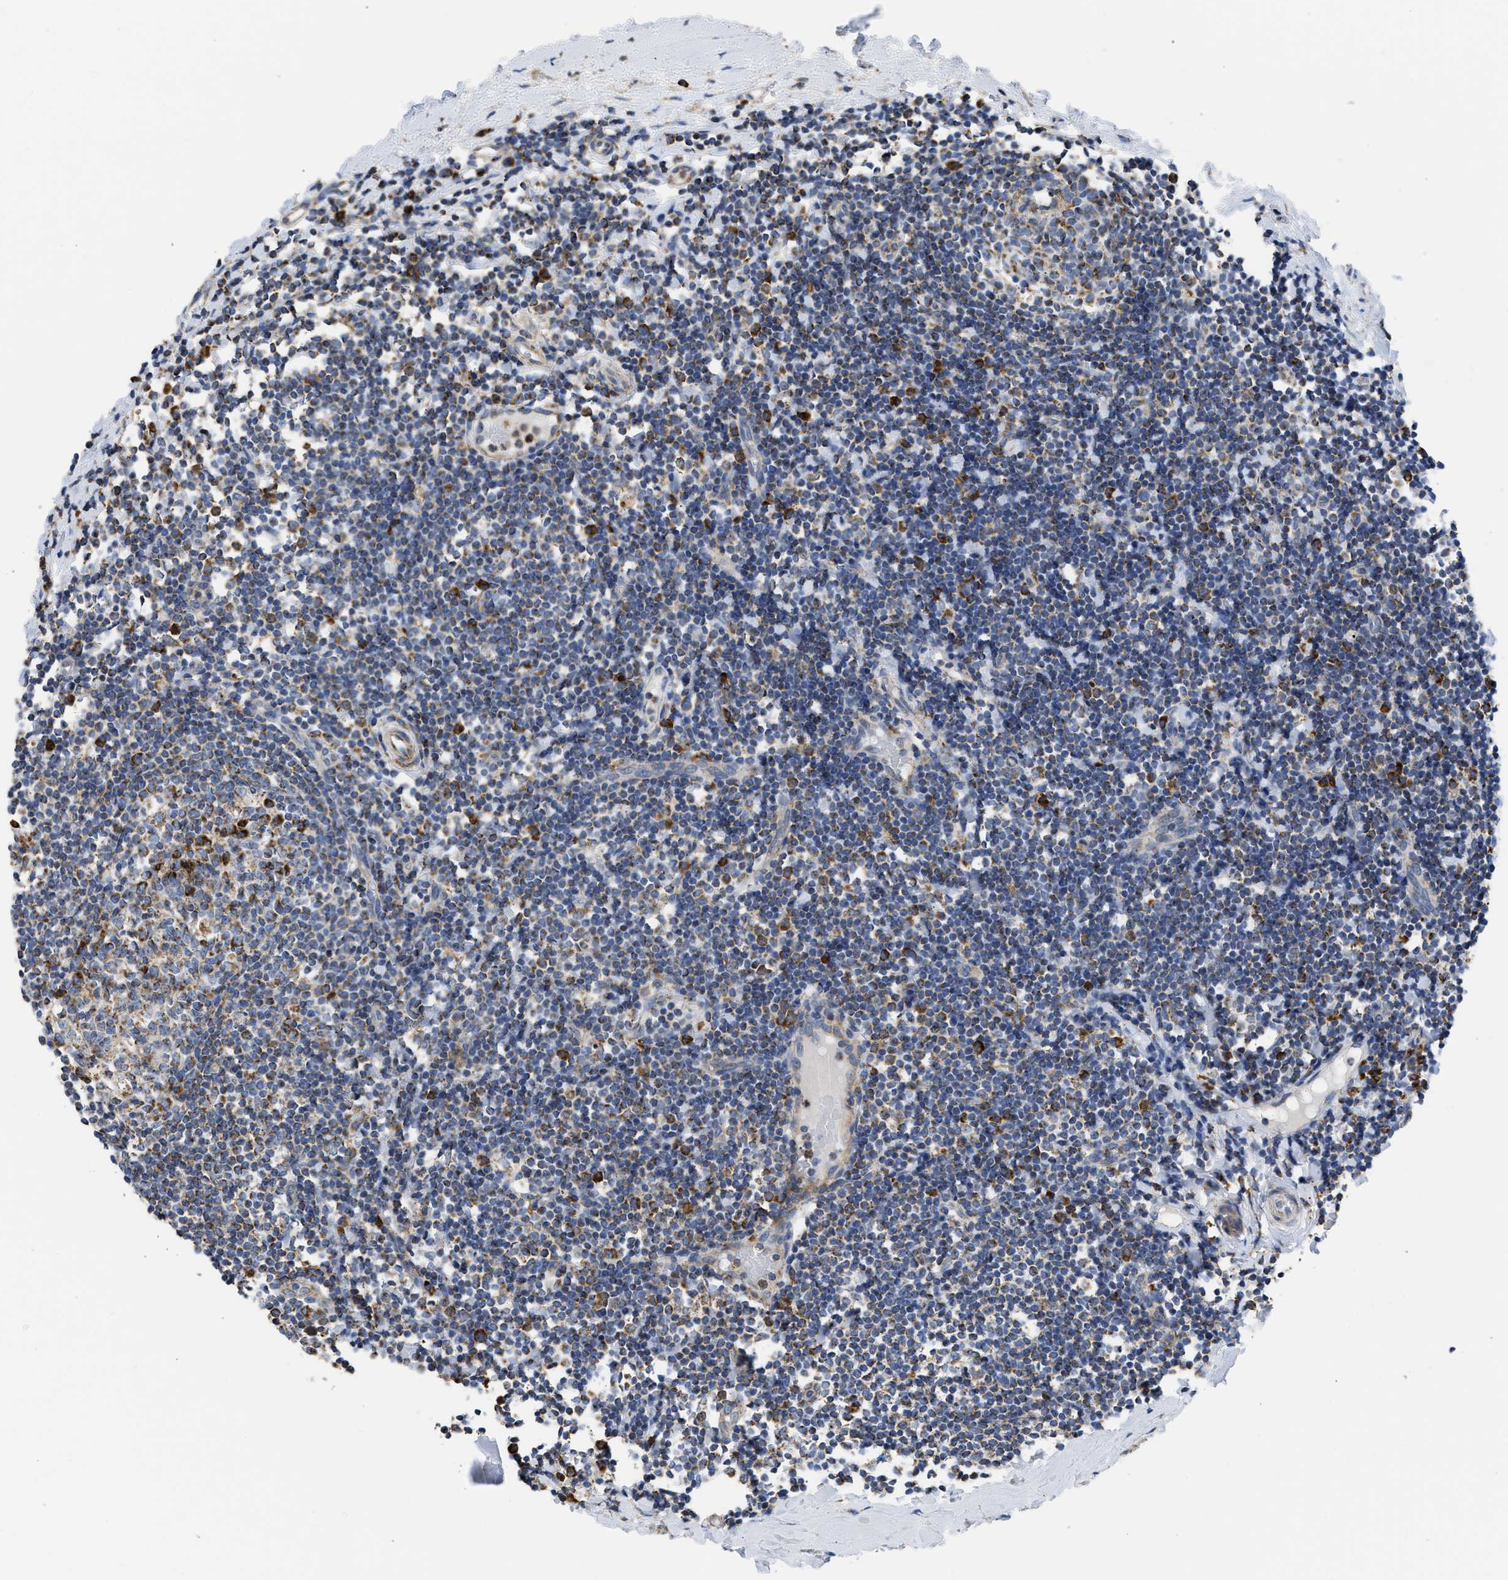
{"staining": {"intensity": "moderate", "quantity": ">75%", "location": "cytoplasmic/membranous"}, "tissue": "tonsil", "cell_type": "Germinal center cells", "image_type": "normal", "snomed": [{"axis": "morphology", "description": "Normal tissue, NOS"}, {"axis": "topography", "description": "Tonsil"}], "caption": "Immunohistochemical staining of normal tonsil demonstrates >75% levels of moderate cytoplasmic/membranous protein positivity in approximately >75% of germinal center cells.", "gene": "CYCS", "patient": {"sex": "female", "age": 19}}